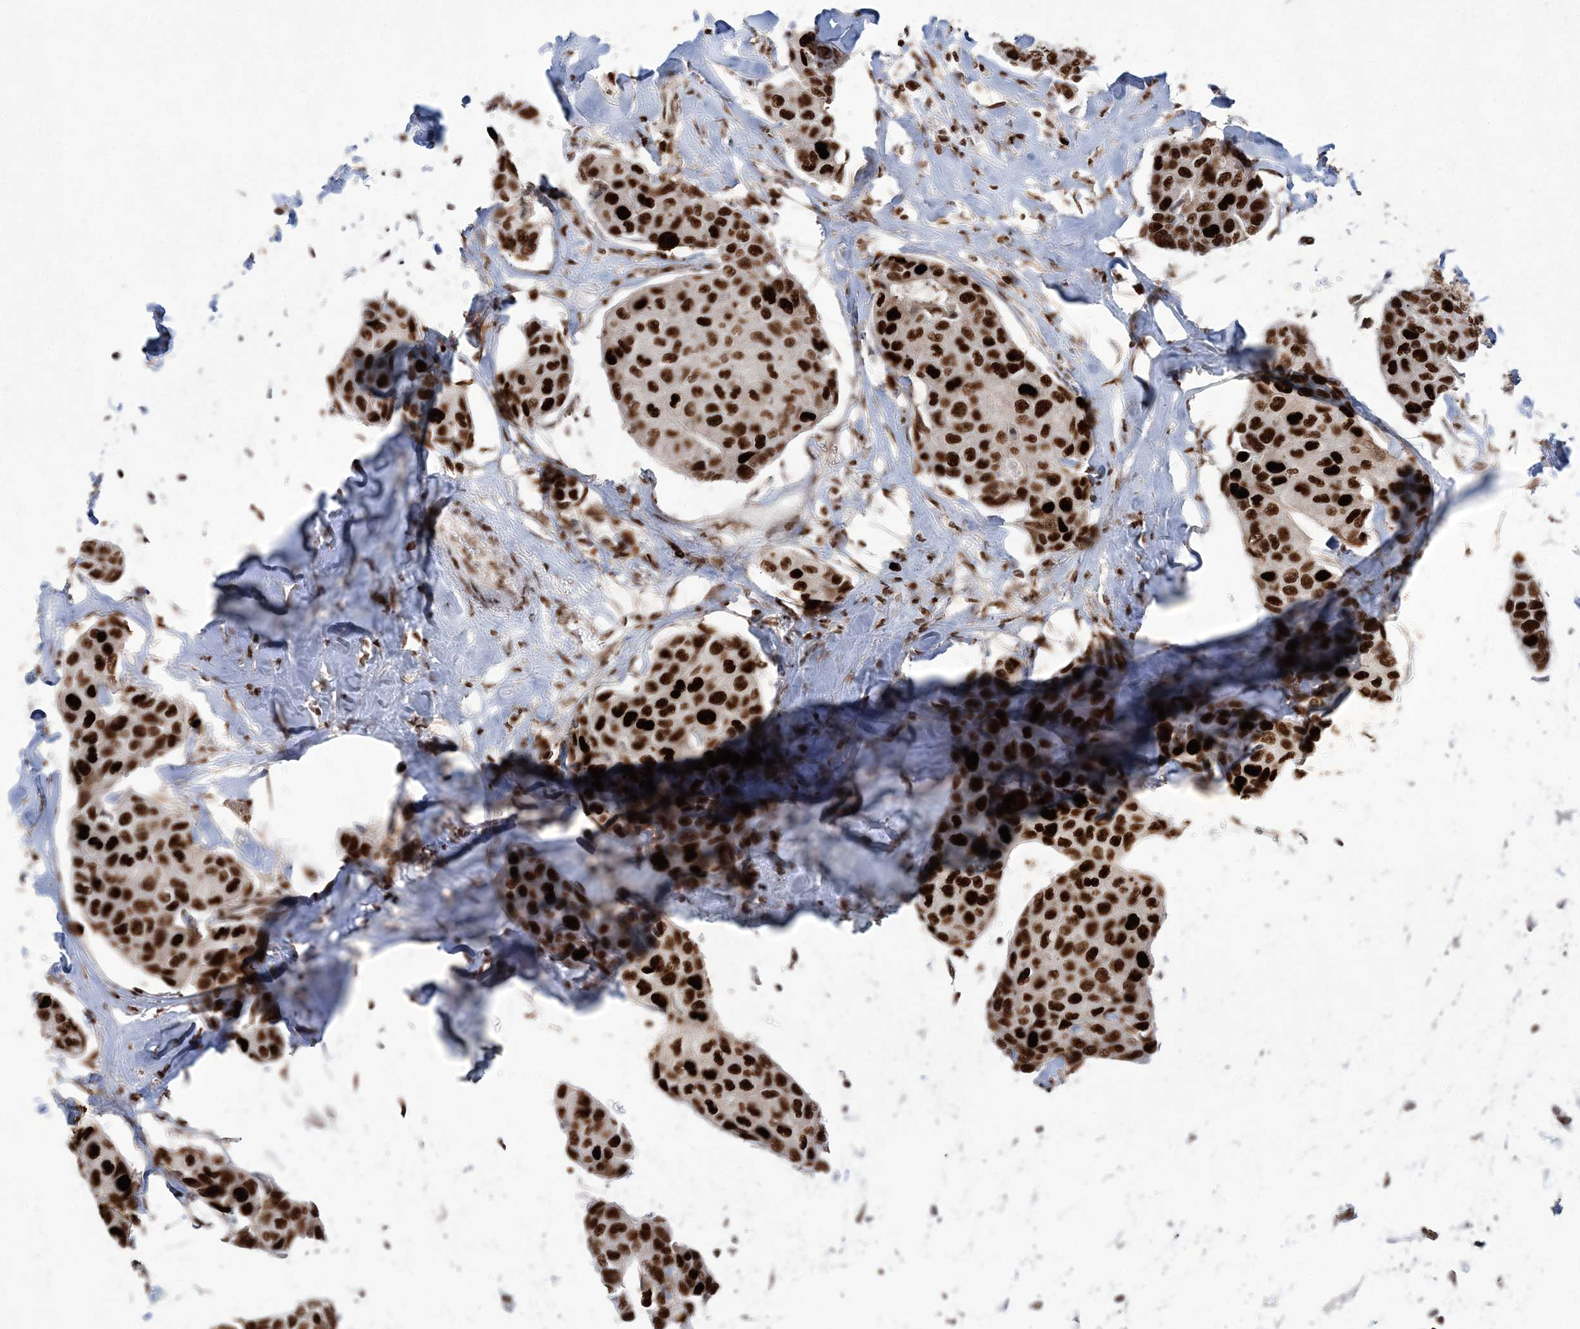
{"staining": {"intensity": "strong", "quantity": ">75%", "location": "nuclear"}, "tissue": "breast cancer", "cell_type": "Tumor cells", "image_type": "cancer", "snomed": [{"axis": "morphology", "description": "Duct carcinoma"}, {"axis": "topography", "description": "Breast"}], "caption": "A high amount of strong nuclear expression is seen in about >75% of tumor cells in breast cancer (infiltrating ductal carcinoma) tissue. (DAB (3,3'-diaminobenzidine) IHC with brightfield microscopy, high magnification).", "gene": "LIG1", "patient": {"sex": "female", "age": 80}}